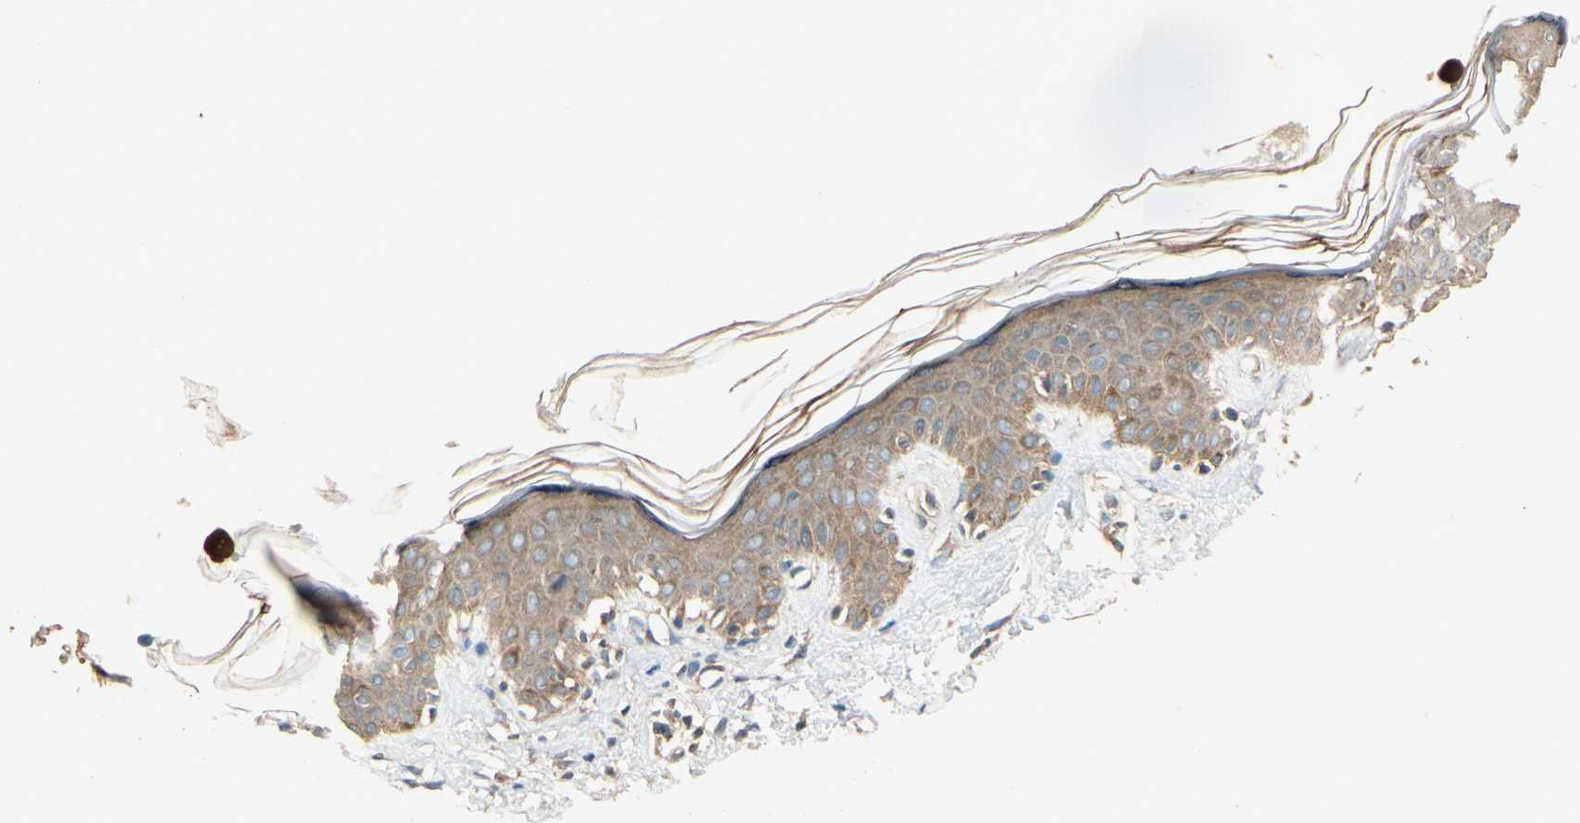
{"staining": {"intensity": "negative", "quantity": "none", "location": "none"}, "tissue": "skin", "cell_type": "Fibroblasts", "image_type": "normal", "snomed": [{"axis": "morphology", "description": "Normal tissue, NOS"}, {"axis": "topography", "description": "Skin"}], "caption": "Immunohistochemistry (IHC) histopathology image of unremarkable skin: skin stained with DAB displays no significant protein positivity in fibroblasts.", "gene": "CCT7", "patient": {"sex": "male", "age": 67}}